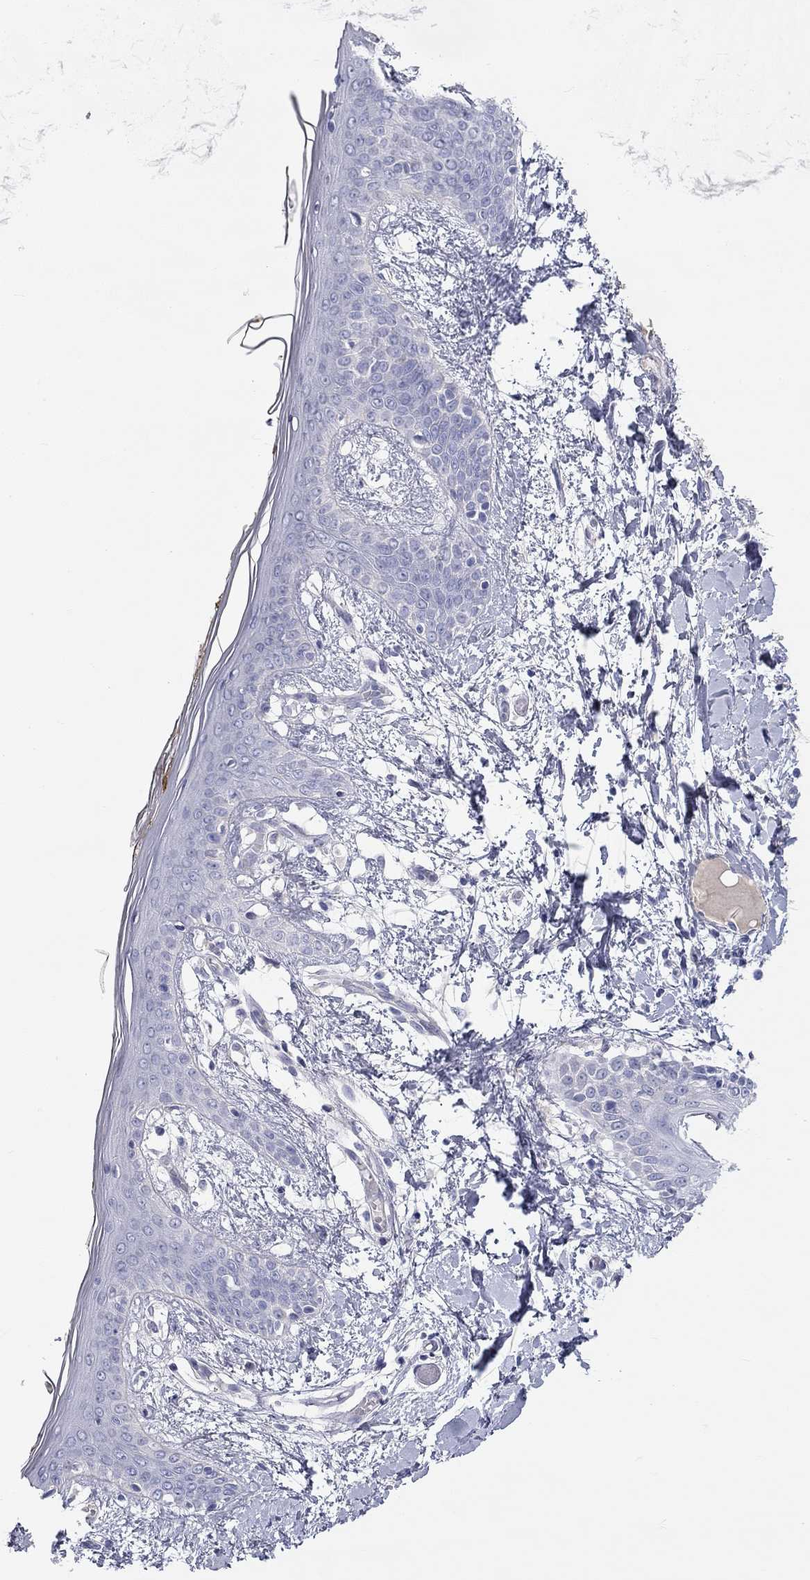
{"staining": {"intensity": "negative", "quantity": "none", "location": "none"}, "tissue": "skin", "cell_type": "Fibroblasts", "image_type": "normal", "snomed": [{"axis": "morphology", "description": "Normal tissue, NOS"}, {"axis": "topography", "description": "Skin"}], "caption": "Immunohistochemistry photomicrograph of normal skin stained for a protein (brown), which demonstrates no expression in fibroblasts.", "gene": "ST7L", "patient": {"sex": "female", "age": 34}}